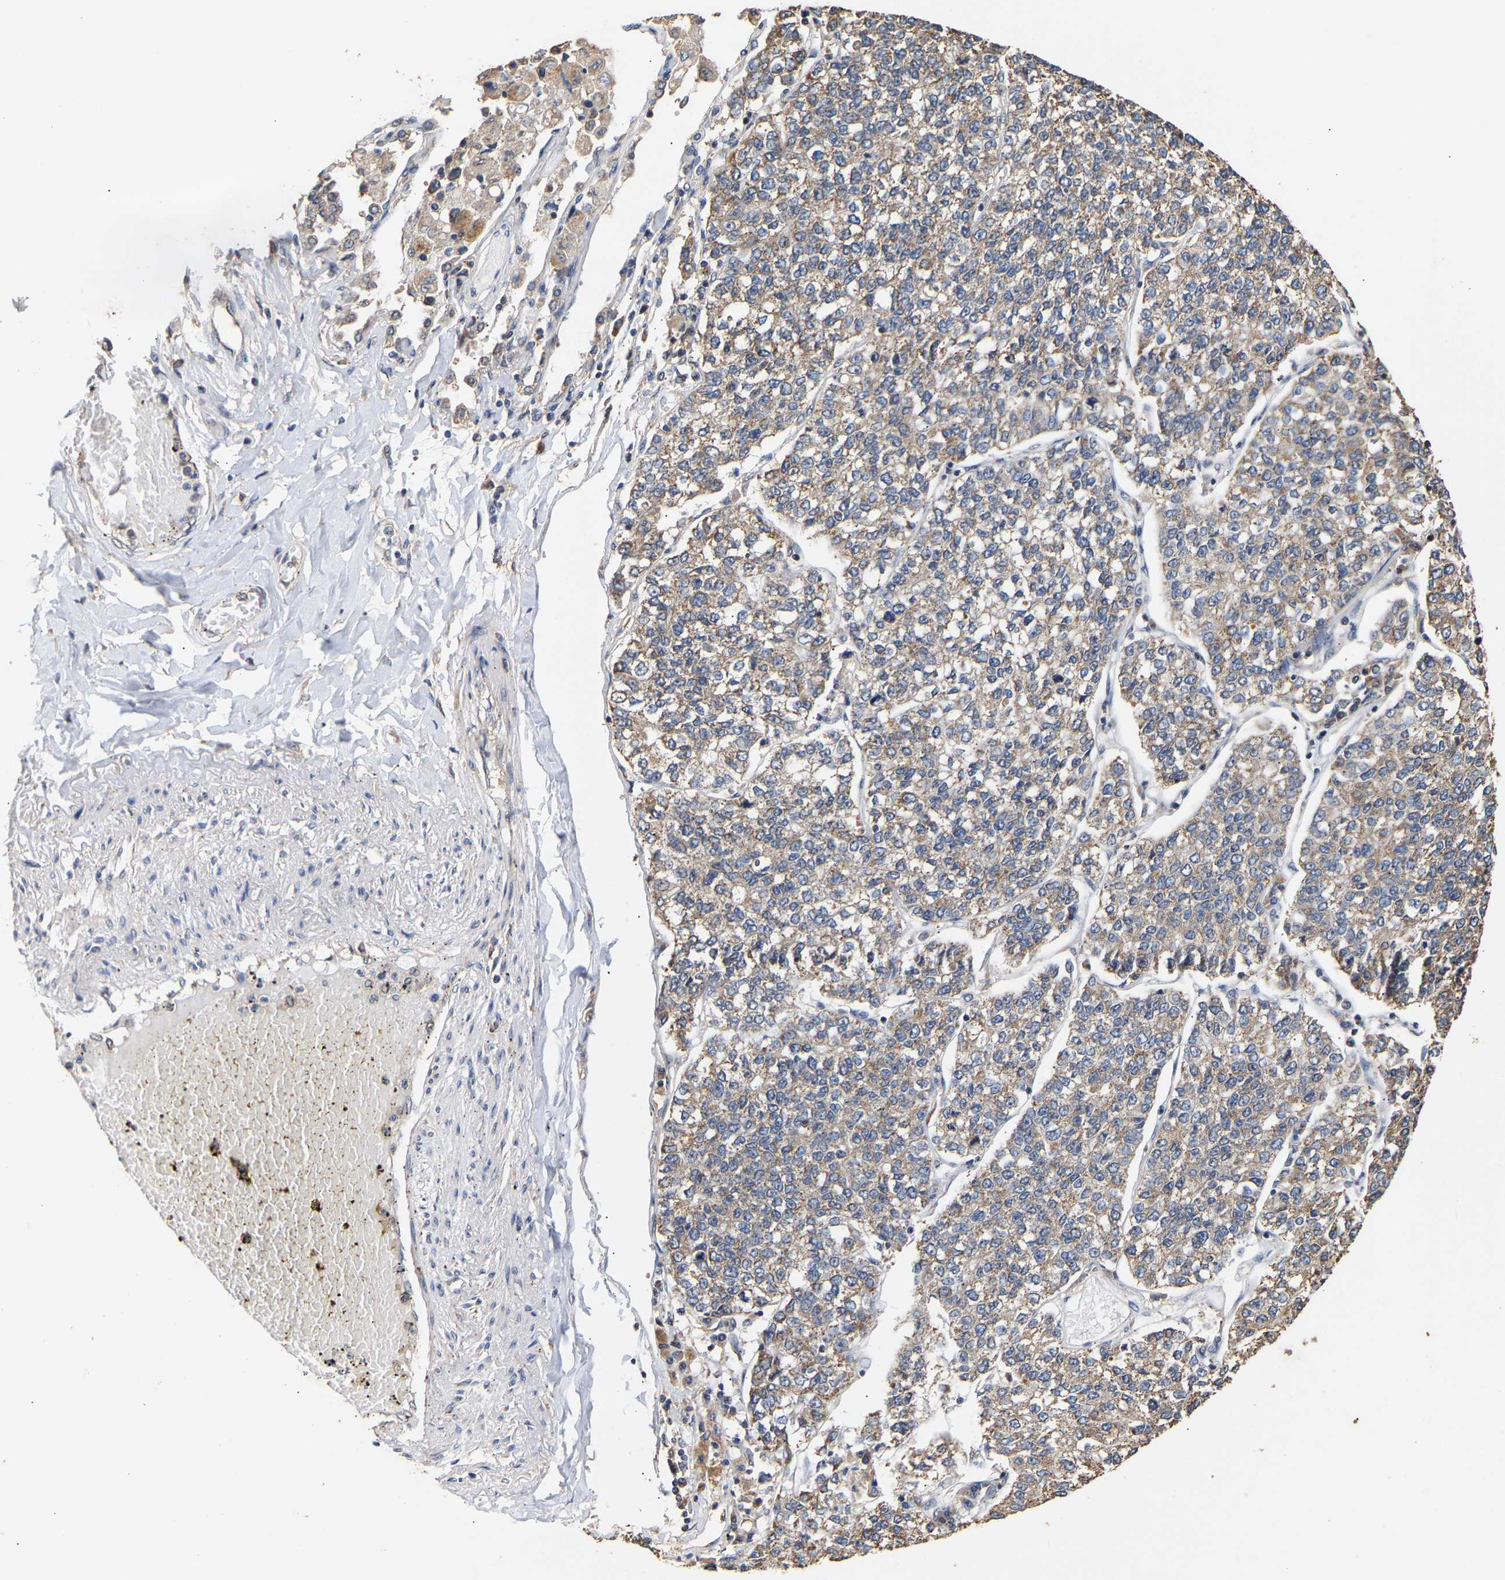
{"staining": {"intensity": "weak", "quantity": ">75%", "location": "cytoplasmic/membranous"}, "tissue": "lung cancer", "cell_type": "Tumor cells", "image_type": "cancer", "snomed": [{"axis": "morphology", "description": "Adenocarcinoma, NOS"}, {"axis": "topography", "description": "Lung"}], "caption": "Immunohistochemical staining of human adenocarcinoma (lung) shows low levels of weak cytoplasmic/membranous positivity in approximately >75% of tumor cells.", "gene": "ZNF26", "patient": {"sex": "male", "age": 49}}